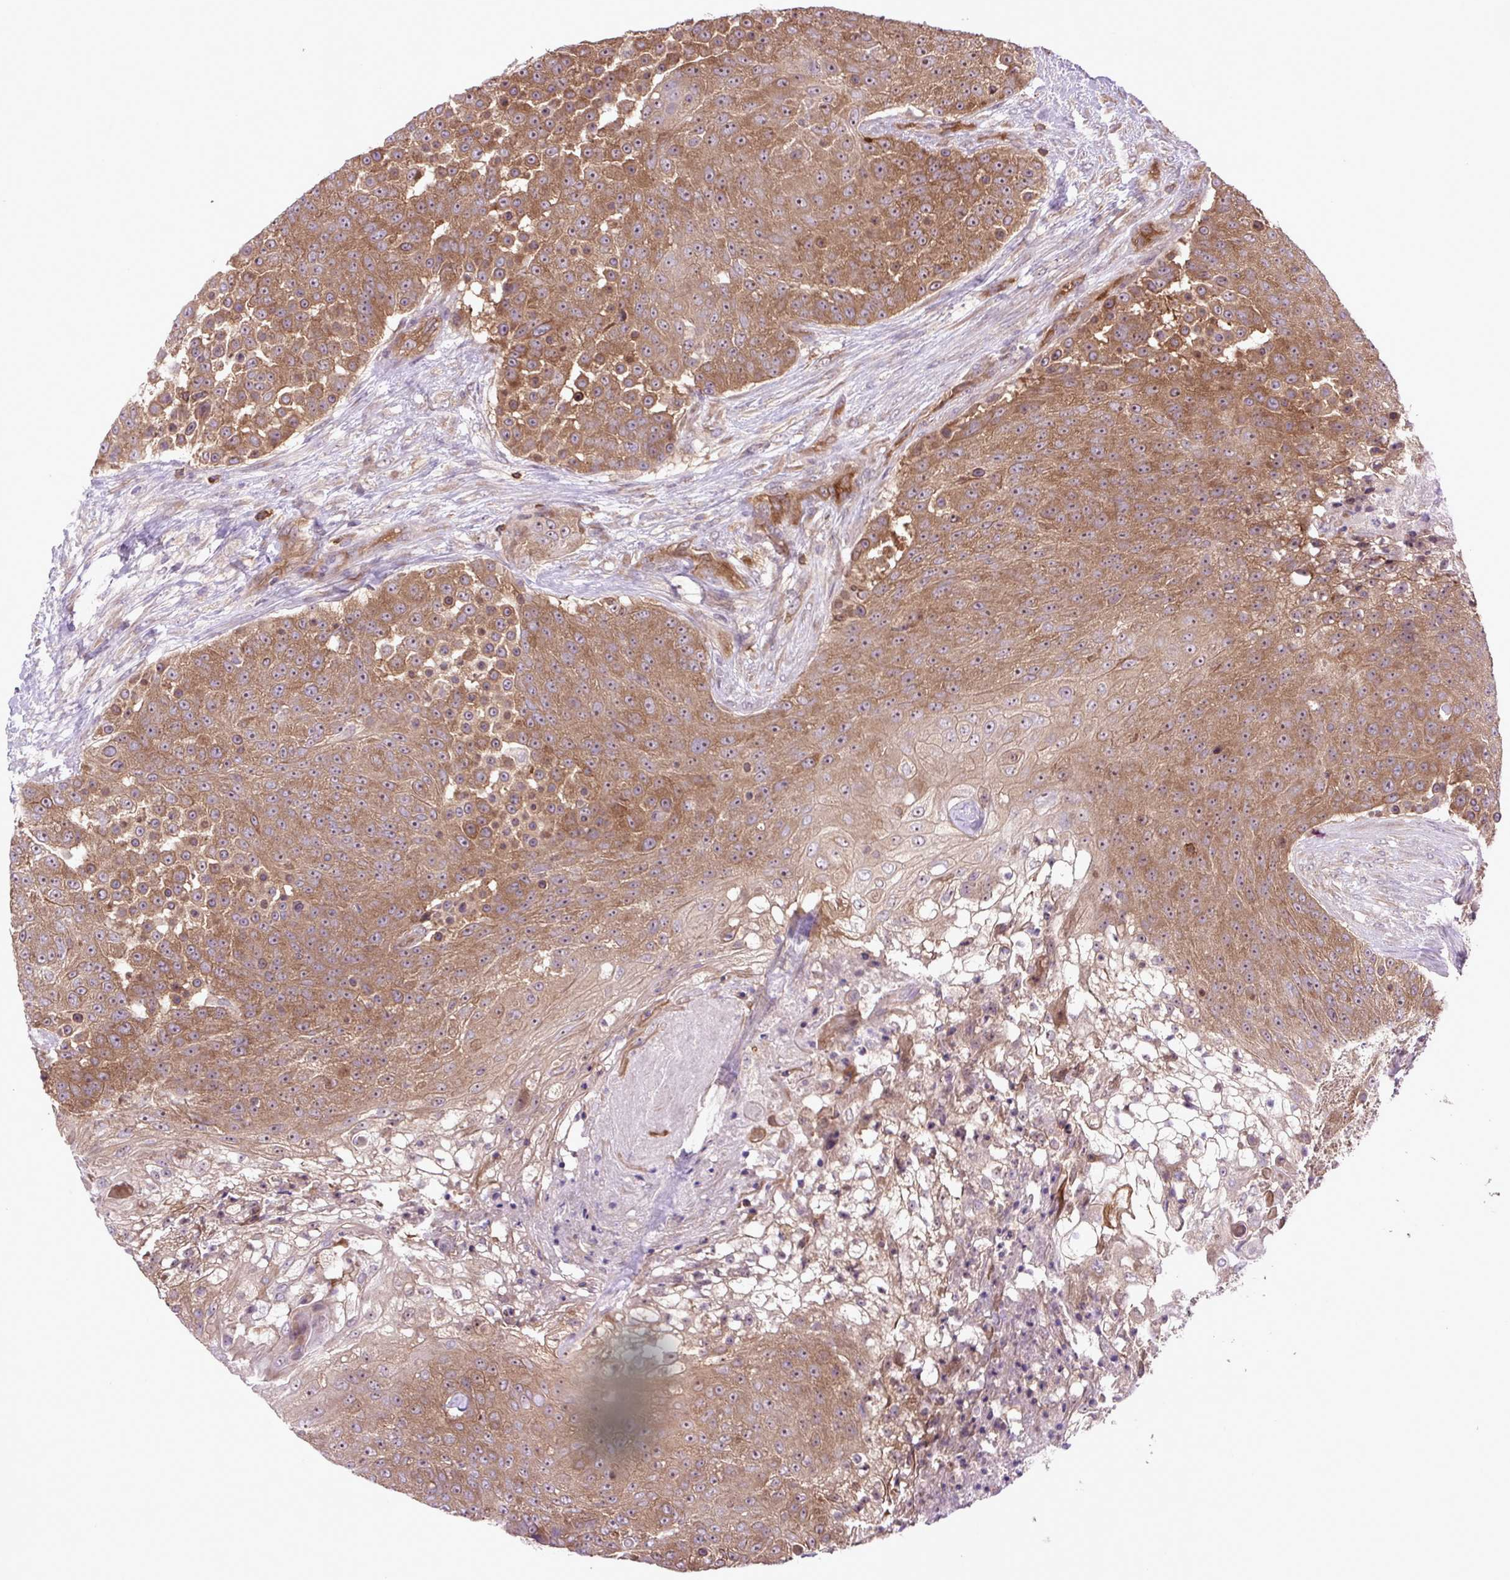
{"staining": {"intensity": "moderate", "quantity": ">75%", "location": "cytoplasmic/membranous,nuclear"}, "tissue": "urothelial cancer", "cell_type": "Tumor cells", "image_type": "cancer", "snomed": [{"axis": "morphology", "description": "Urothelial carcinoma, High grade"}, {"axis": "topography", "description": "Urinary bladder"}], "caption": "Immunohistochemical staining of high-grade urothelial carcinoma exhibits medium levels of moderate cytoplasmic/membranous and nuclear positivity in approximately >75% of tumor cells. (DAB (3,3'-diaminobenzidine) IHC, brown staining for protein, blue staining for nuclei).", "gene": "PLCG1", "patient": {"sex": "female", "age": 63}}